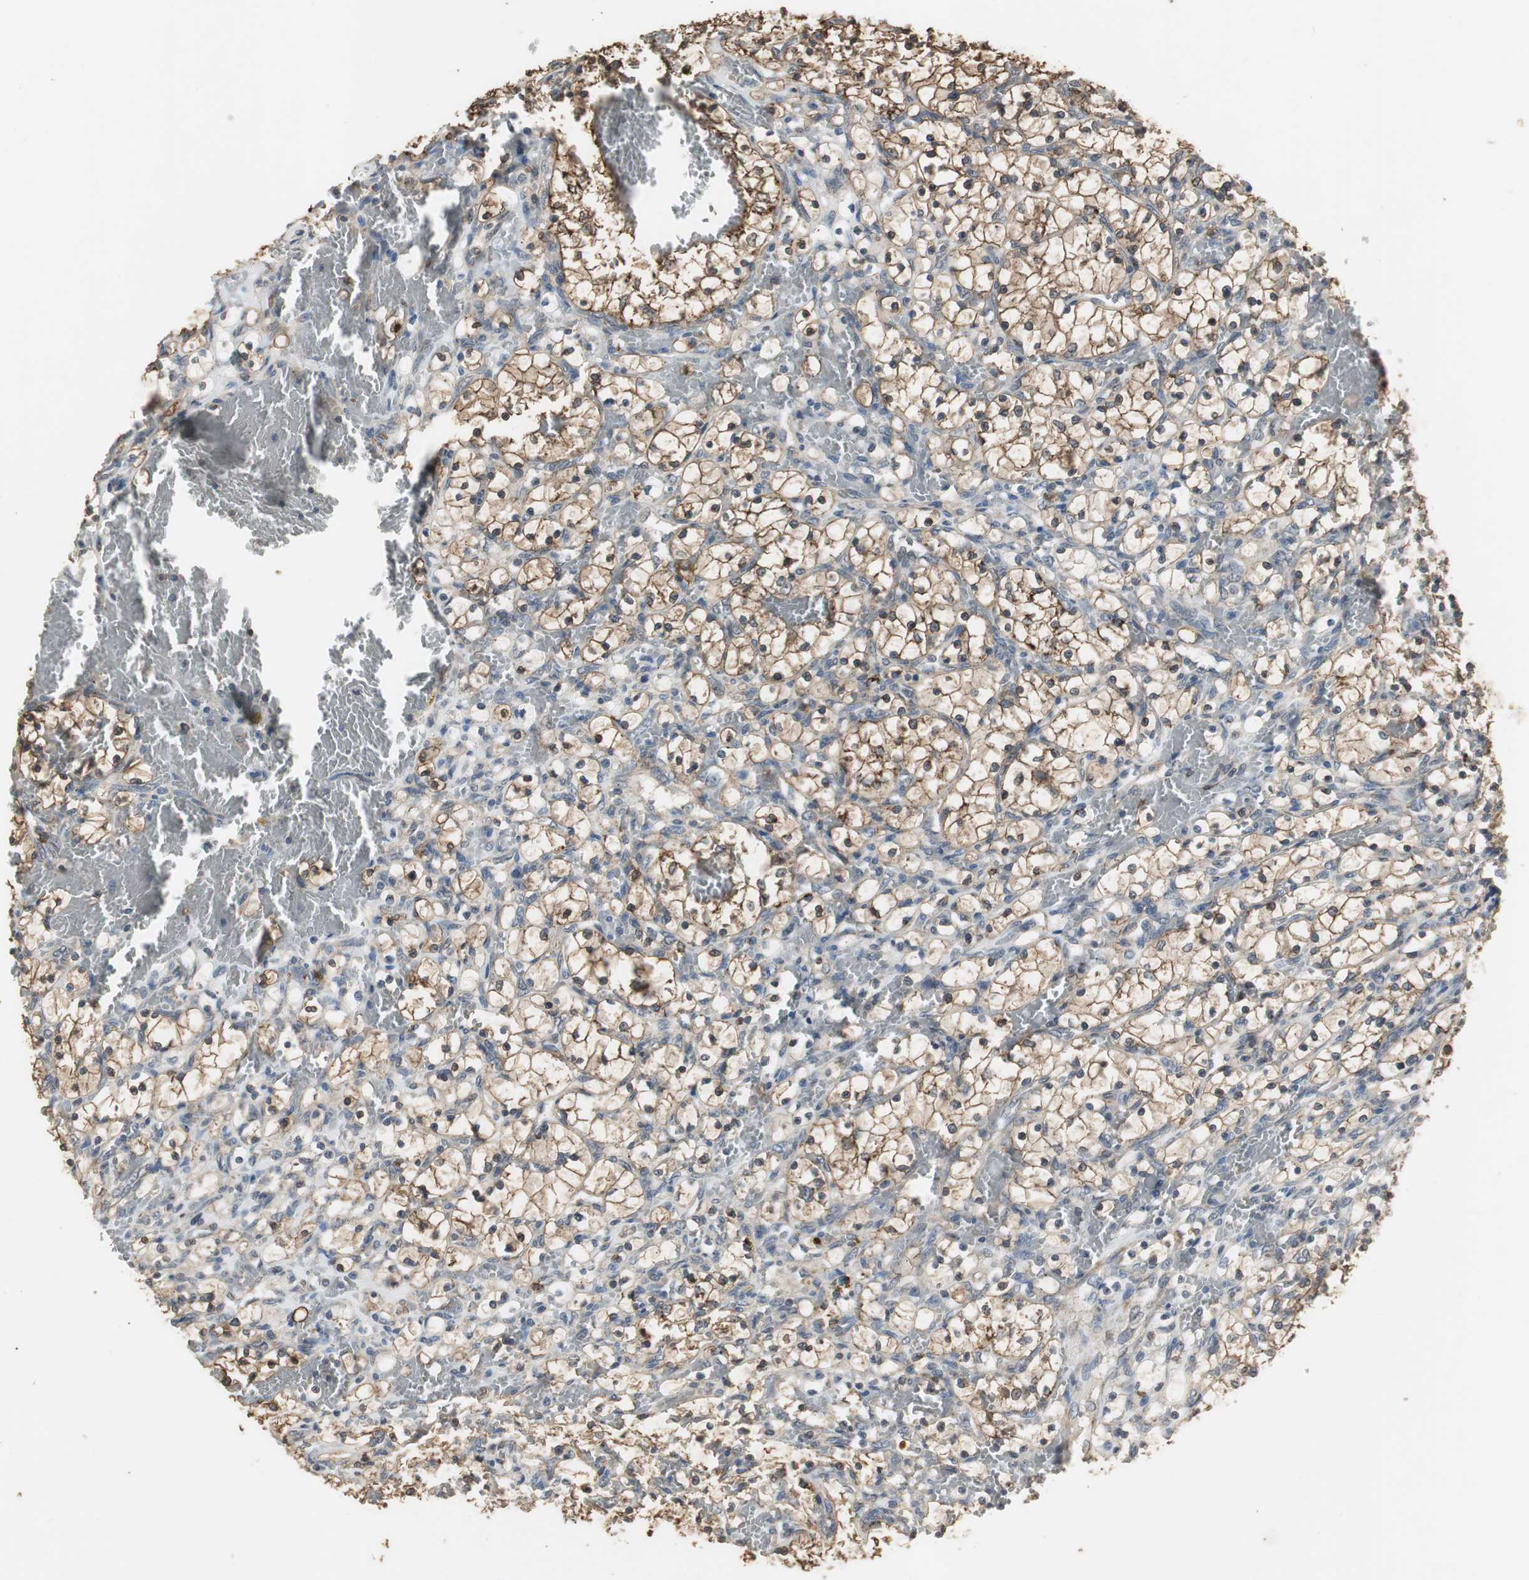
{"staining": {"intensity": "moderate", "quantity": ">75%", "location": "cytoplasmic/membranous"}, "tissue": "renal cancer", "cell_type": "Tumor cells", "image_type": "cancer", "snomed": [{"axis": "morphology", "description": "Adenocarcinoma, NOS"}, {"axis": "topography", "description": "Kidney"}], "caption": "IHC of human renal cancer displays medium levels of moderate cytoplasmic/membranous expression in approximately >75% of tumor cells.", "gene": "JTB", "patient": {"sex": "female", "age": 69}}